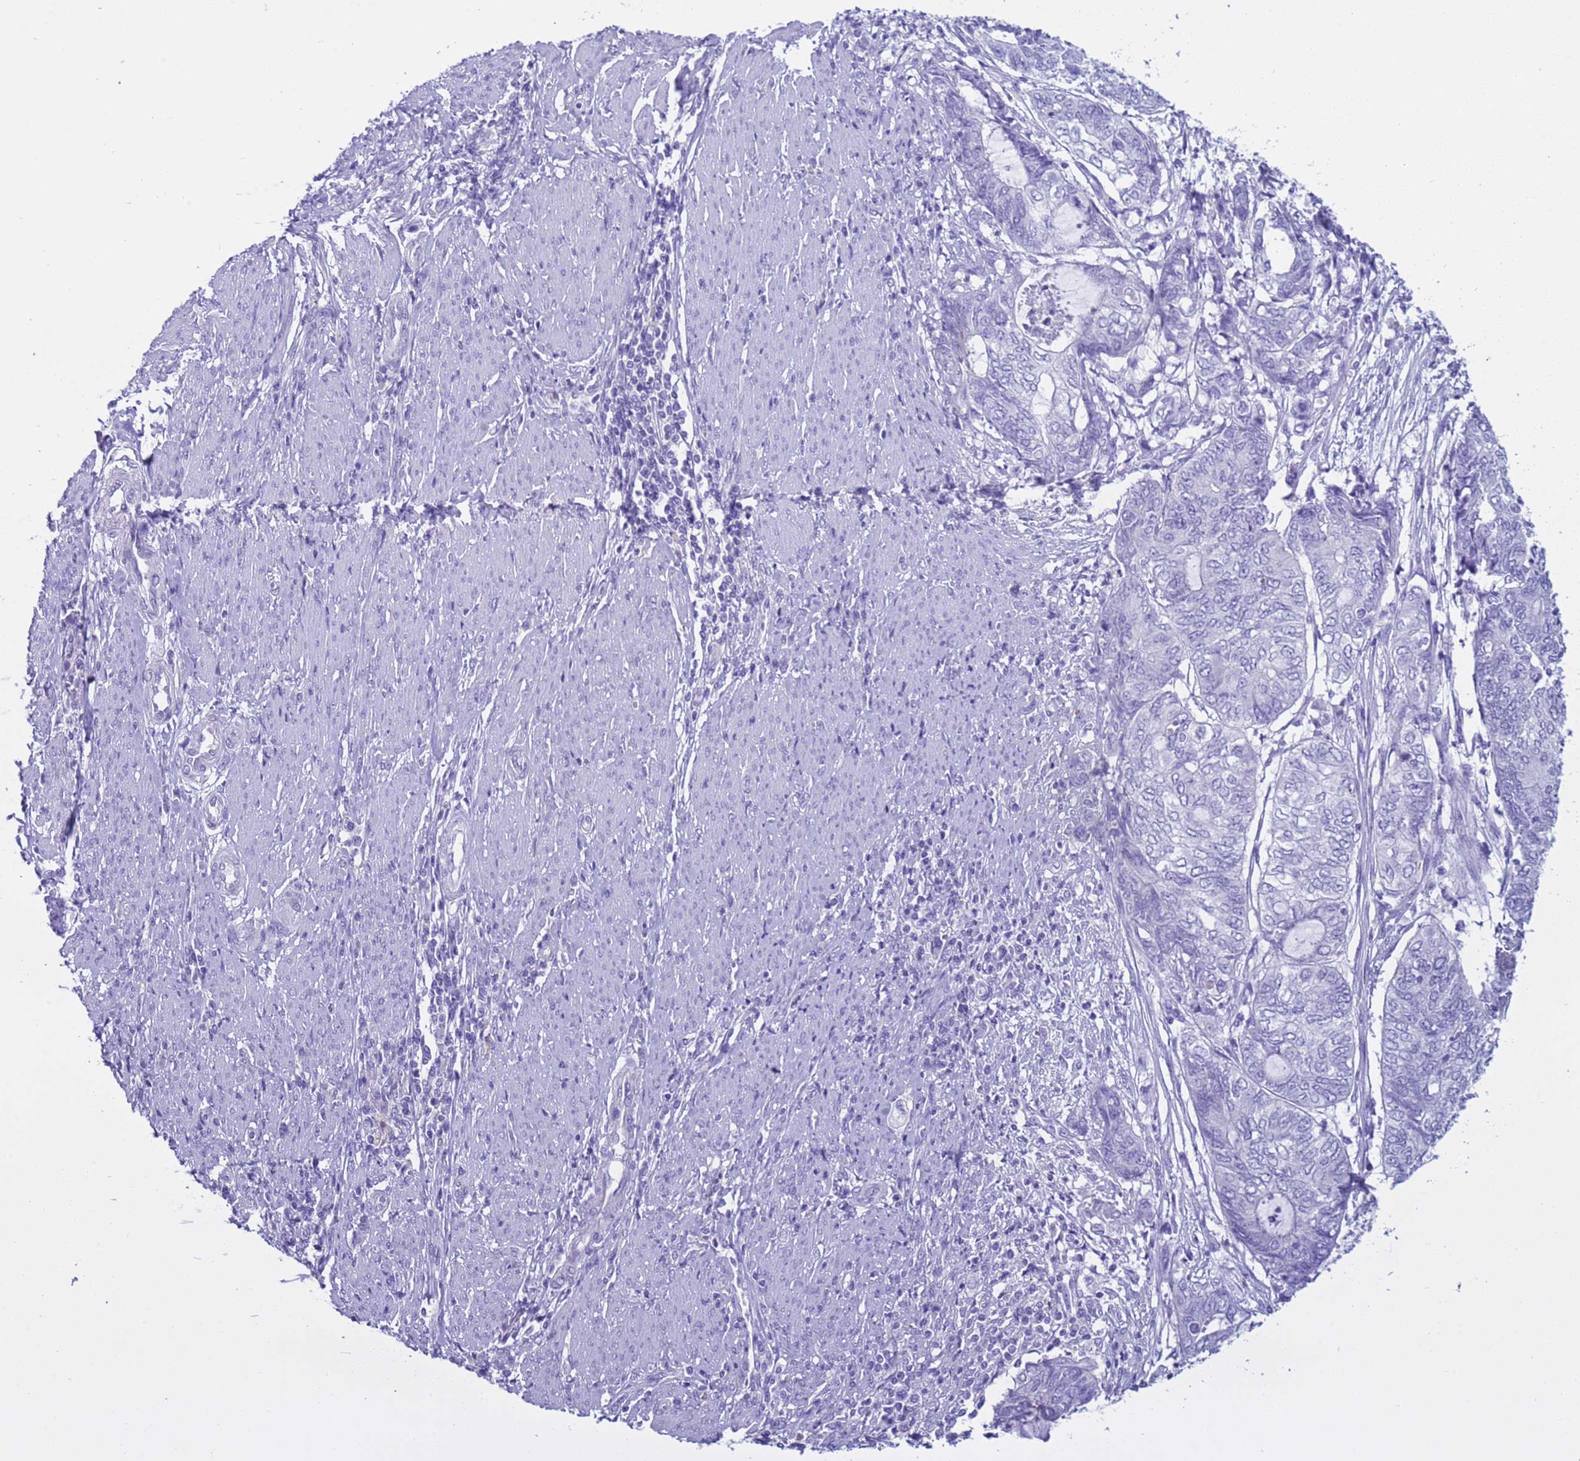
{"staining": {"intensity": "negative", "quantity": "none", "location": "none"}, "tissue": "endometrial cancer", "cell_type": "Tumor cells", "image_type": "cancer", "snomed": [{"axis": "morphology", "description": "Adenocarcinoma, NOS"}, {"axis": "topography", "description": "Uterus"}, {"axis": "topography", "description": "Endometrium"}], "caption": "The micrograph displays no staining of tumor cells in endometrial adenocarcinoma. The staining is performed using DAB brown chromogen with nuclei counter-stained in using hematoxylin.", "gene": "CST4", "patient": {"sex": "female", "age": 70}}